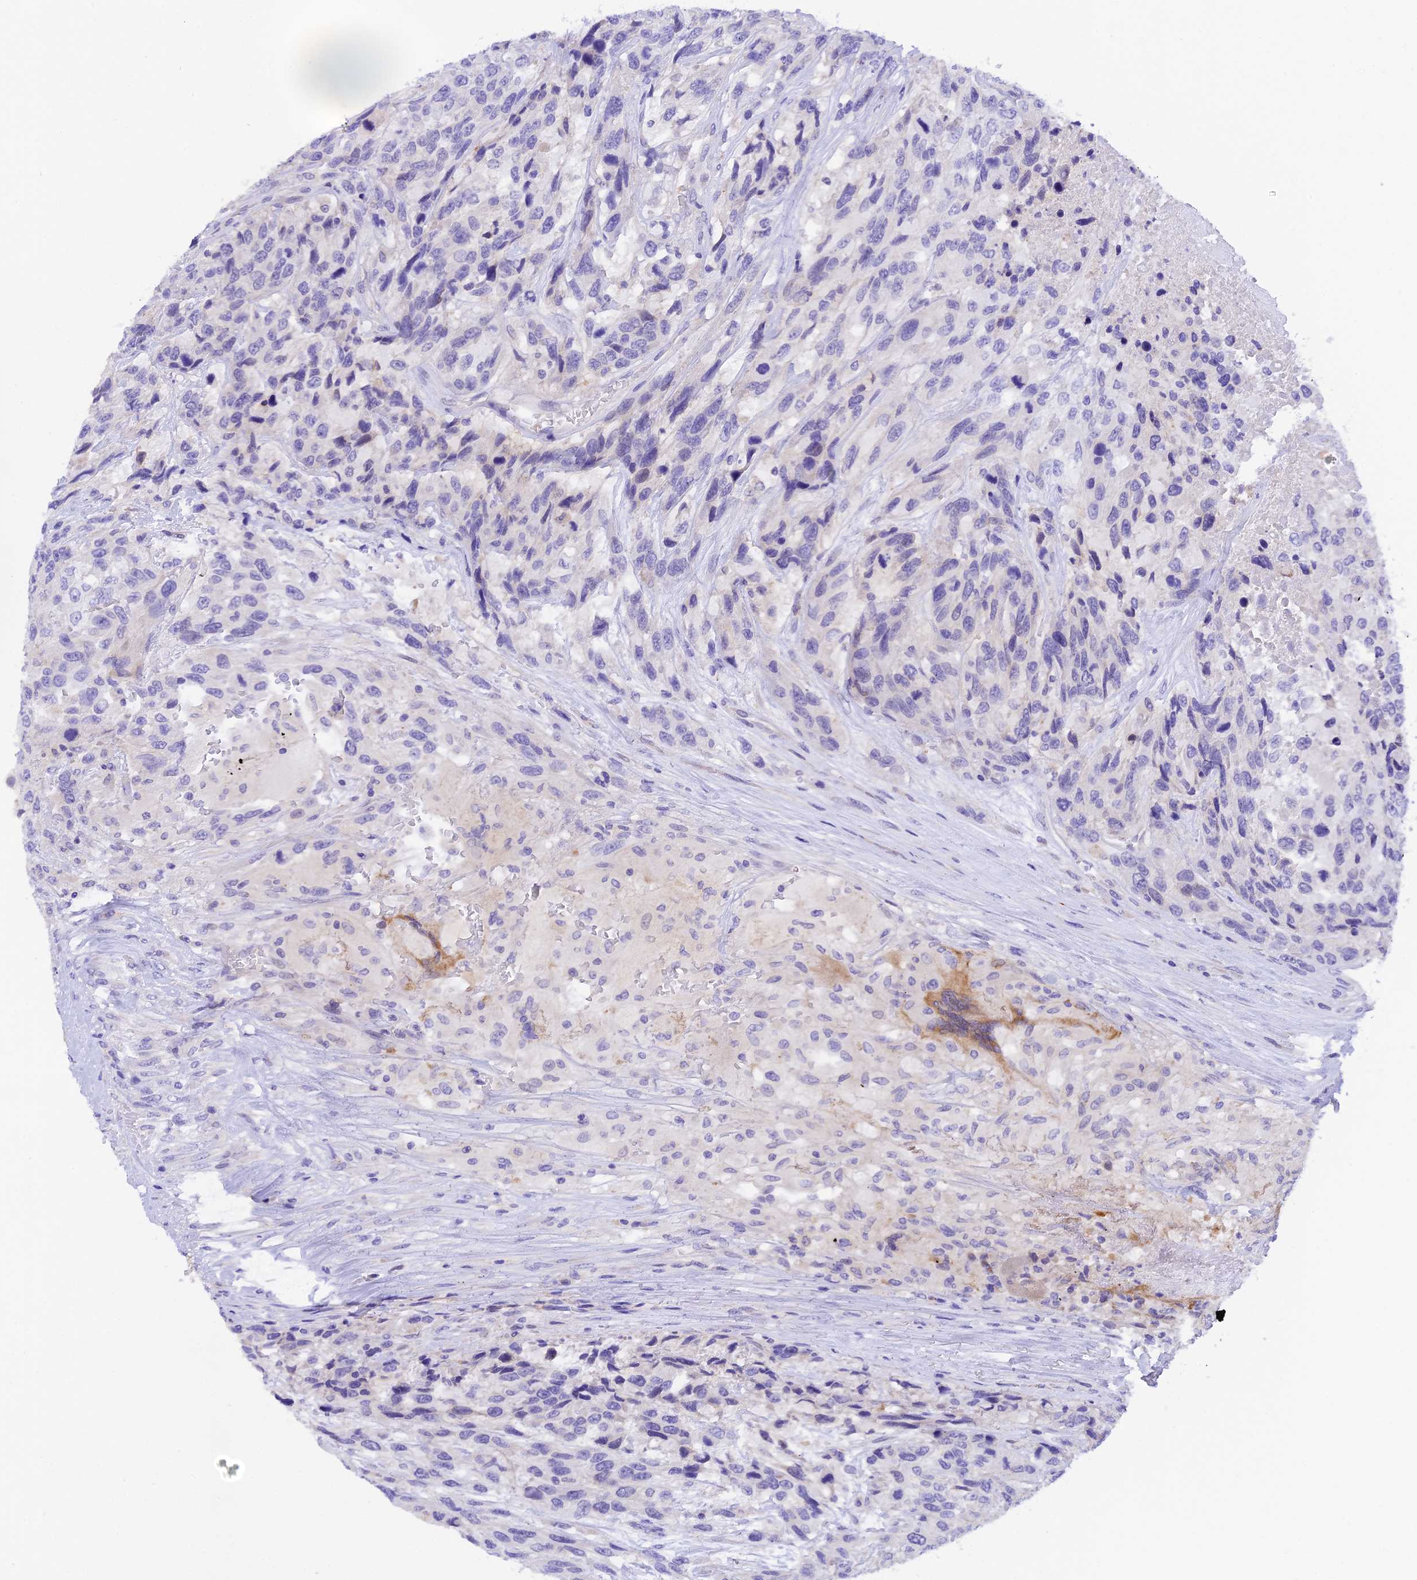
{"staining": {"intensity": "negative", "quantity": "none", "location": "none"}, "tissue": "urothelial cancer", "cell_type": "Tumor cells", "image_type": "cancer", "snomed": [{"axis": "morphology", "description": "Urothelial carcinoma, High grade"}, {"axis": "topography", "description": "Urinary bladder"}], "caption": "High magnification brightfield microscopy of high-grade urothelial carcinoma stained with DAB (brown) and counterstained with hematoxylin (blue): tumor cells show no significant expression.", "gene": "COL6A5", "patient": {"sex": "female", "age": 70}}